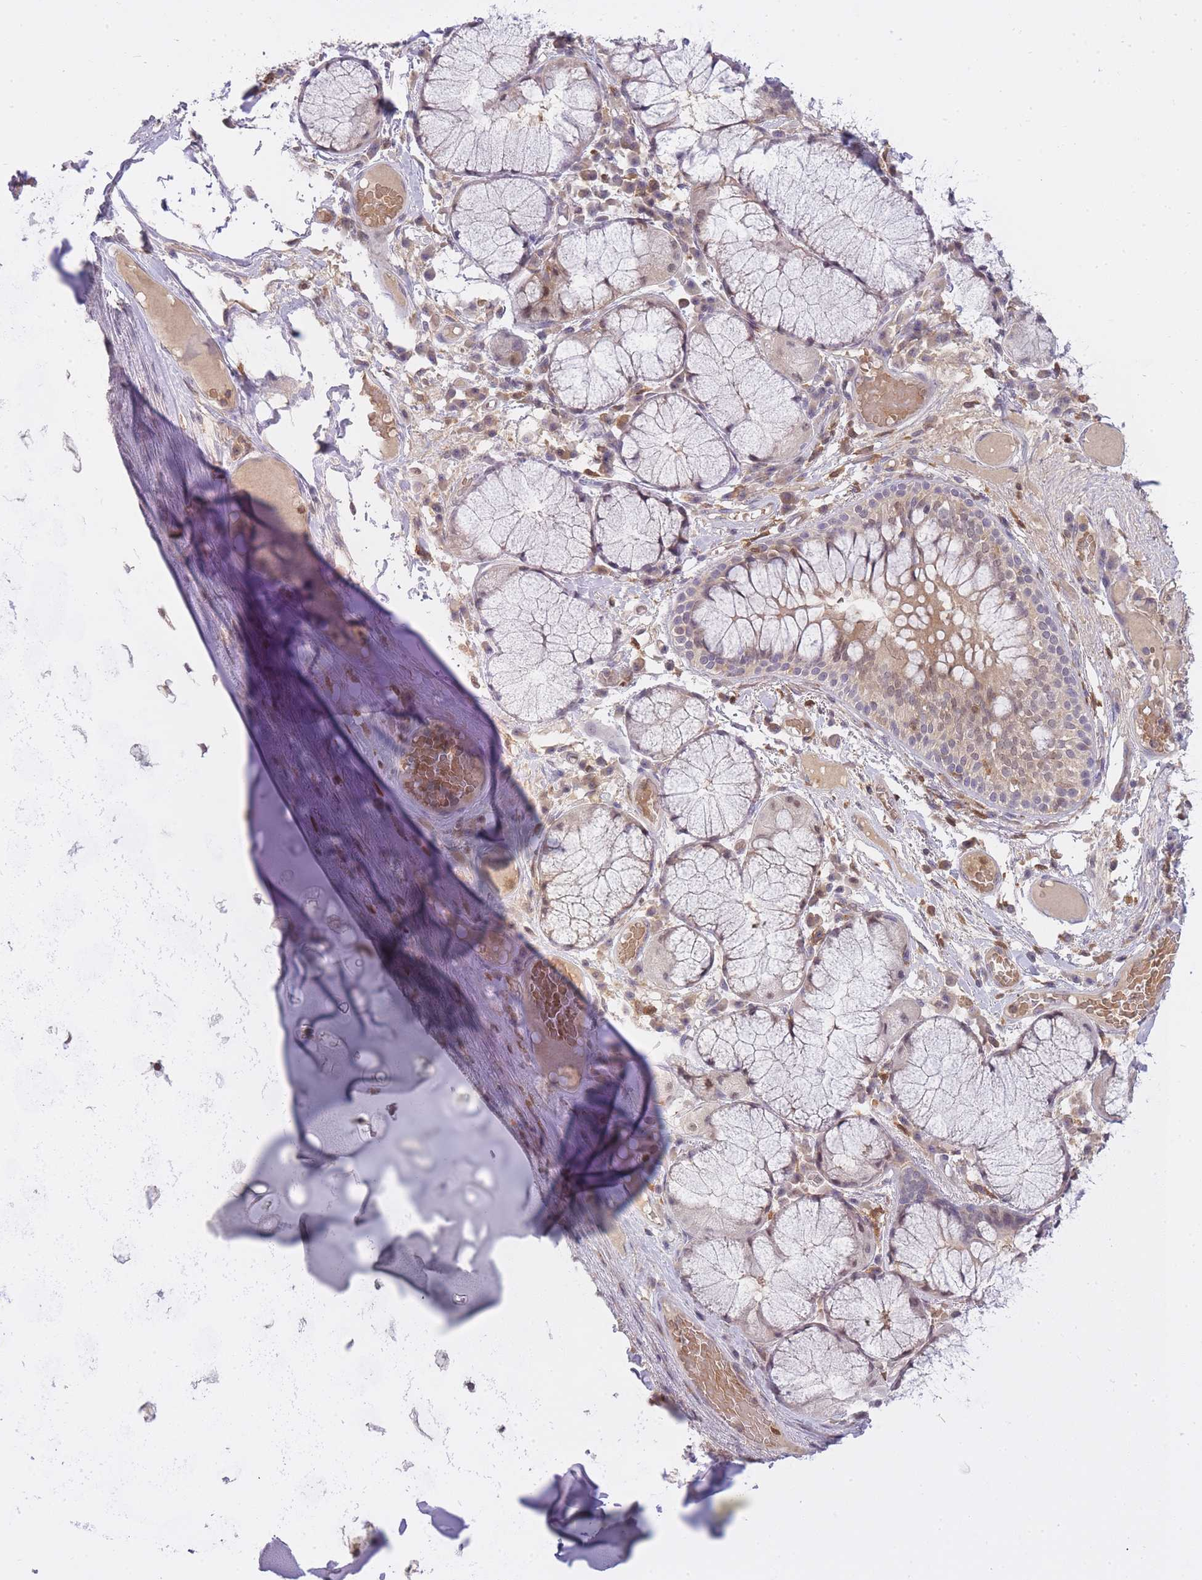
{"staining": {"intensity": "negative", "quantity": "none", "location": "none"}, "tissue": "soft tissue", "cell_type": "Chondrocytes", "image_type": "normal", "snomed": [{"axis": "morphology", "description": "Normal tissue, NOS"}, {"axis": "topography", "description": "Cartilage tissue"}, {"axis": "topography", "description": "Bronchus"}], "caption": "IHC micrograph of benign soft tissue stained for a protein (brown), which displays no expression in chondrocytes.", "gene": "CXorf38", "patient": {"sex": "male", "age": 56}}